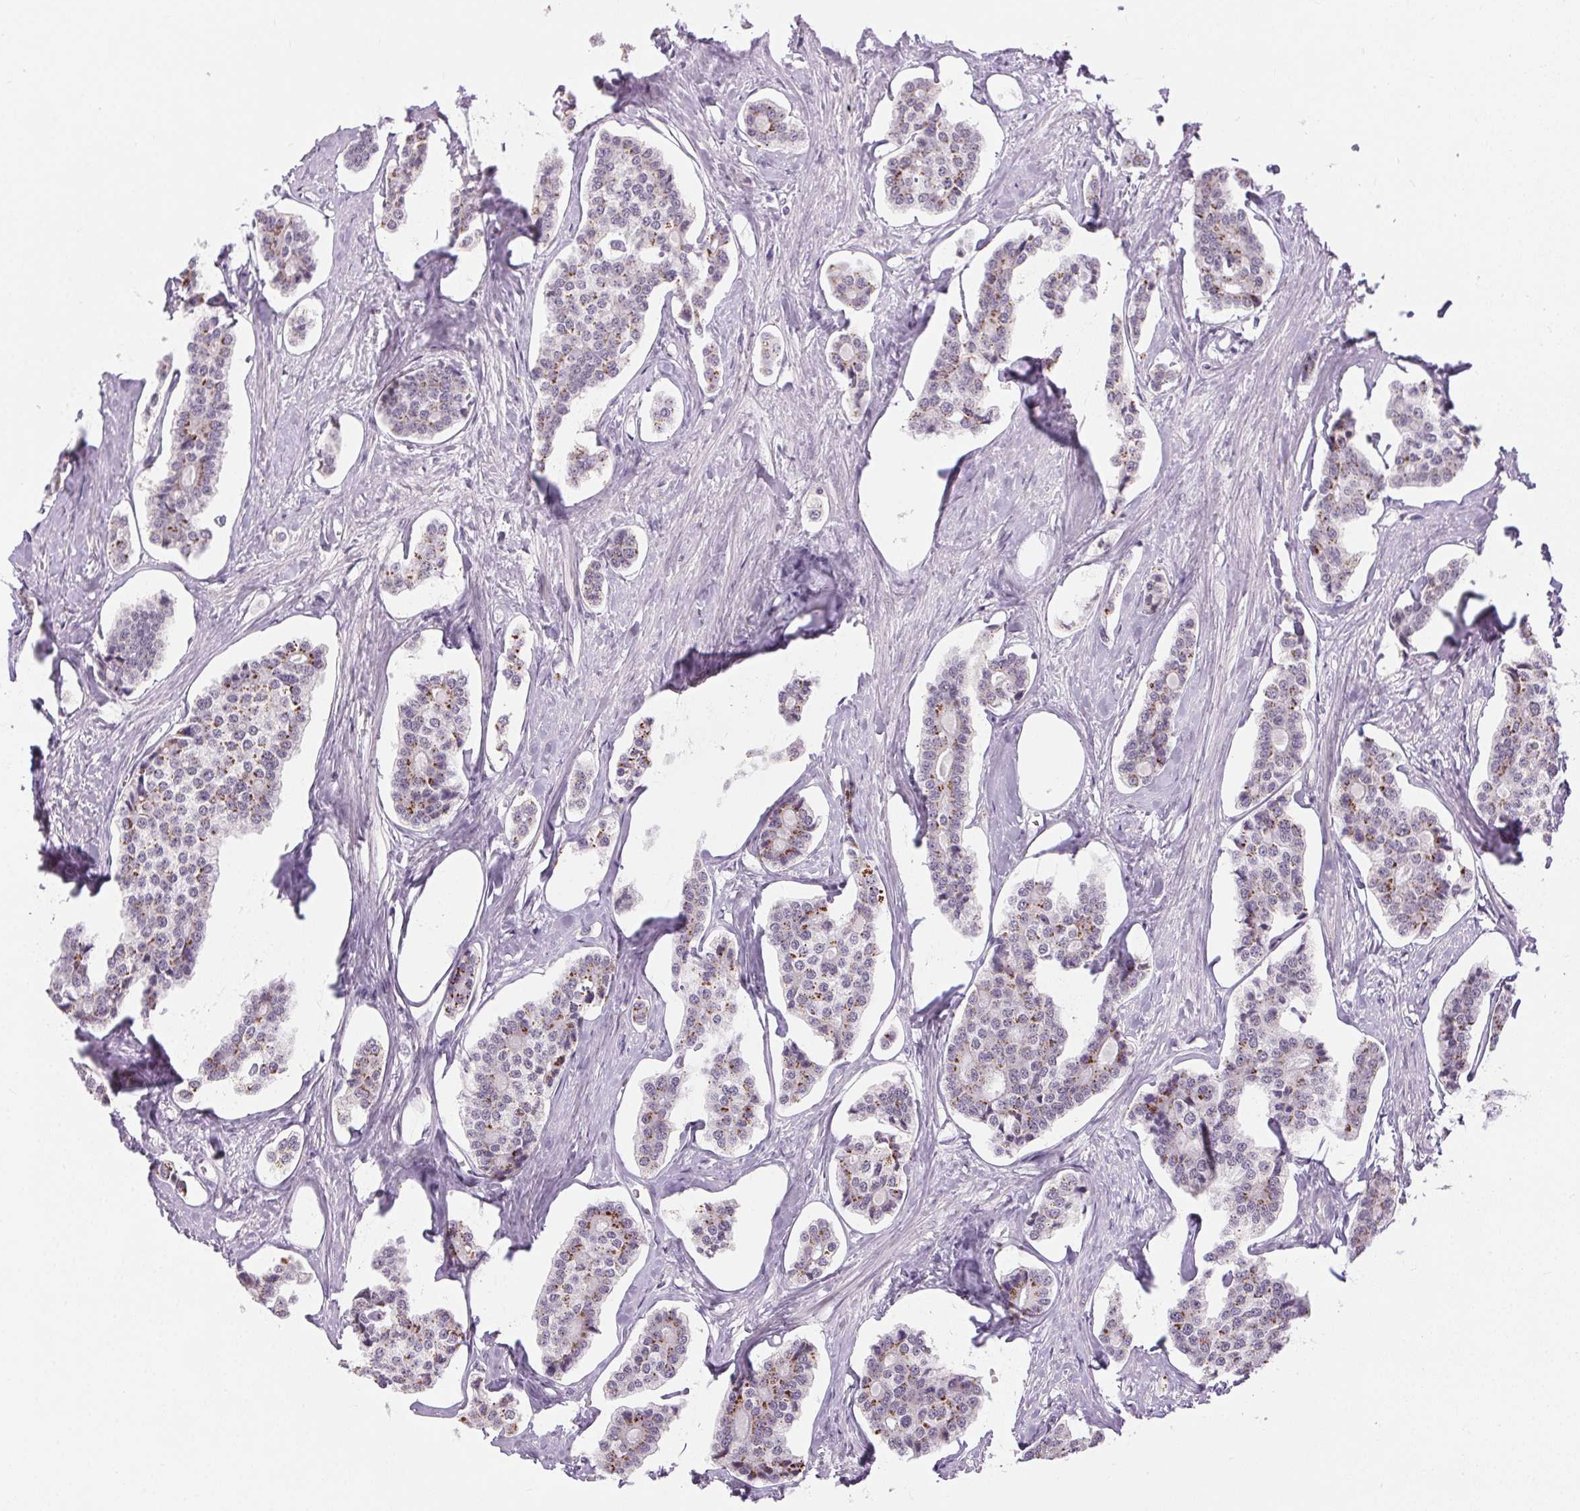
{"staining": {"intensity": "moderate", "quantity": "<25%", "location": "cytoplasmic/membranous"}, "tissue": "carcinoid", "cell_type": "Tumor cells", "image_type": "cancer", "snomed": [{"axis": "morphology", "description": "Carcinoid, malignant, NOS"}, {"axis": "topography", "description": "Small intestine"}], "caption": "DAB (3,3'-diaminobenzidine) immunohistochemical staining of human carcinoid (malignant) reveals moderate cytoplasmic/membranous protein positivity in approximately <25% of tumor cells. (brown staining indicates protein expression, while blue staining denotes nuclei).", "gene": "FAM168A", "patient": {"sex": "female", "age": 65}}